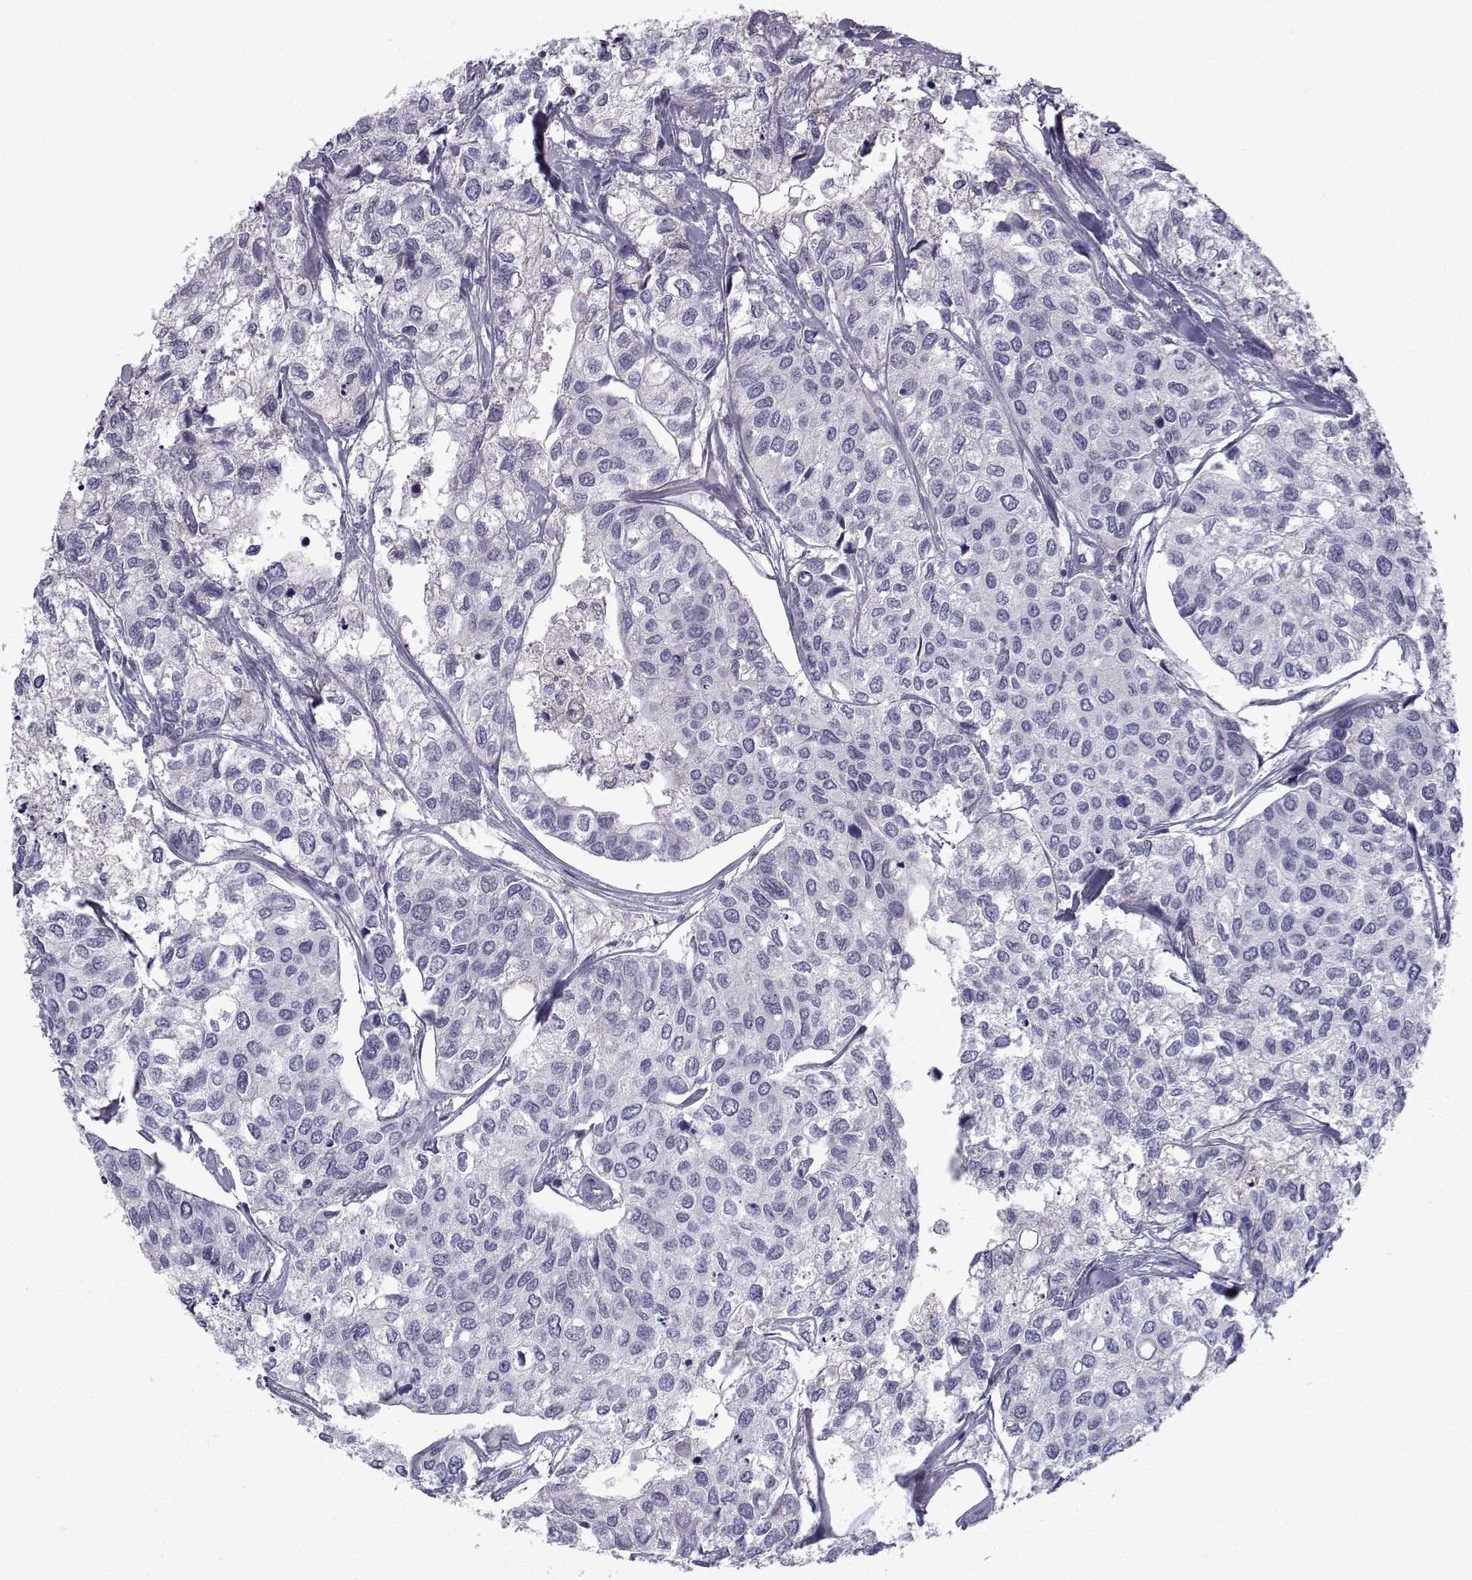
{"staining": {"intensity": "negative", "quantity": "none", "location": "none"}, "tissue": "urothelial cancer", "cell_type": "Tumor cells", "image_type": "cancer", "snomed": [{"axis": "morphology", "description": "Urothelial carcinoma, High grade"}, {"axis": "topography", "description": "Urinary bladder"}], "caption": "Tumor cells are negative for protein expression in human high-grade urothelial carcinoma.", "gene": "RBM24", "patient": {"sex": "male", "age": 73}}